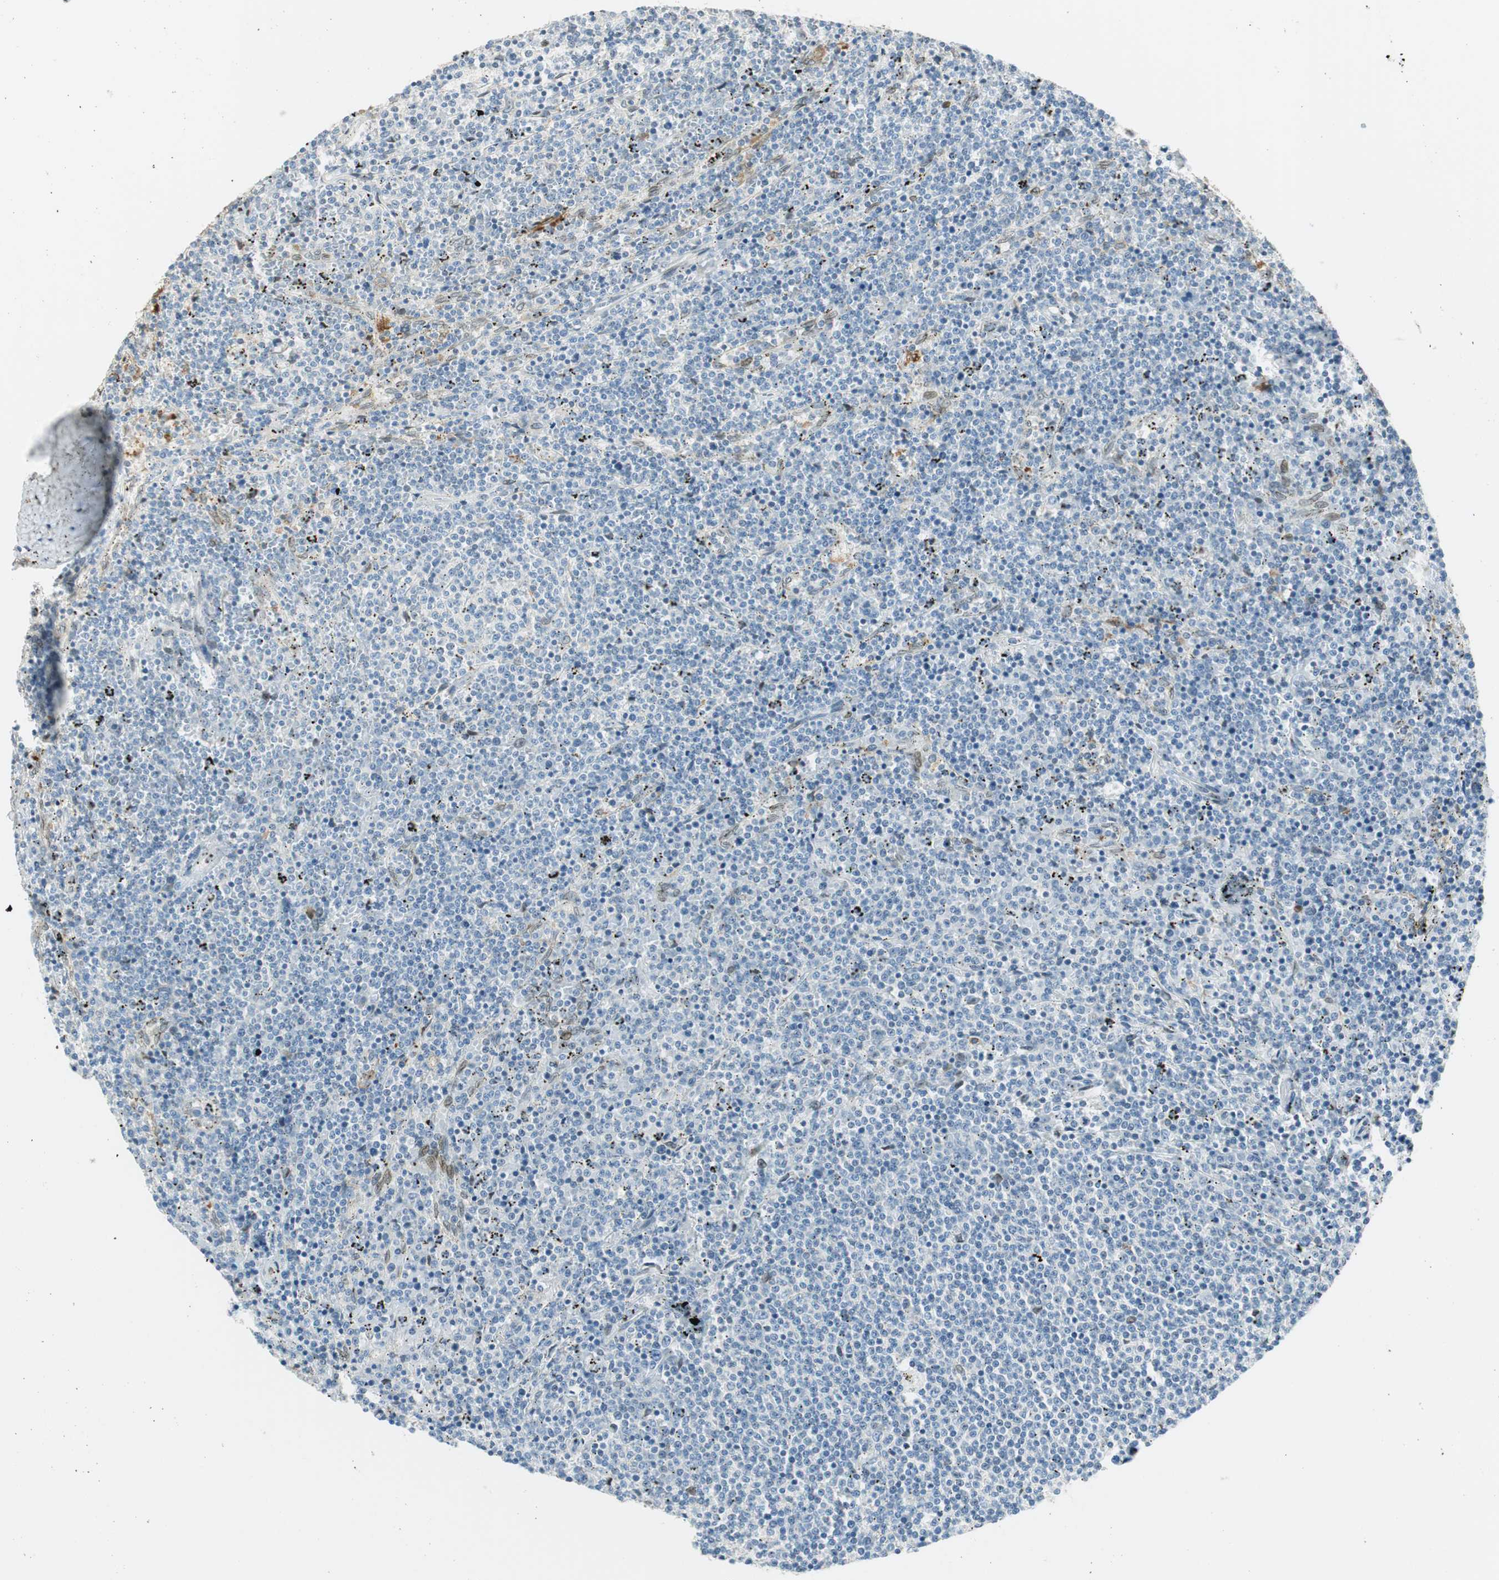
{"staining": {"intensity": "negative", "quantity": "none", "location": "none"}, "tissue": "lymphoma", "cell_type": "Tumor cells", "image_type": "cancer", "snomed": [{"axis": "morphology", "description": "Malignant lymphoma, non-Hodgkin's type, Low grade"}, {"axis": "topography", "description": "Spleen"}], "caption": "Immunohistochemistry image of lymphoma stained for a protein (brown), which shows no expression in tumor cells. Nuclei are stained in blue.", "gene": "TMEM260", "patient": {"sex": "female", "age": 50}}